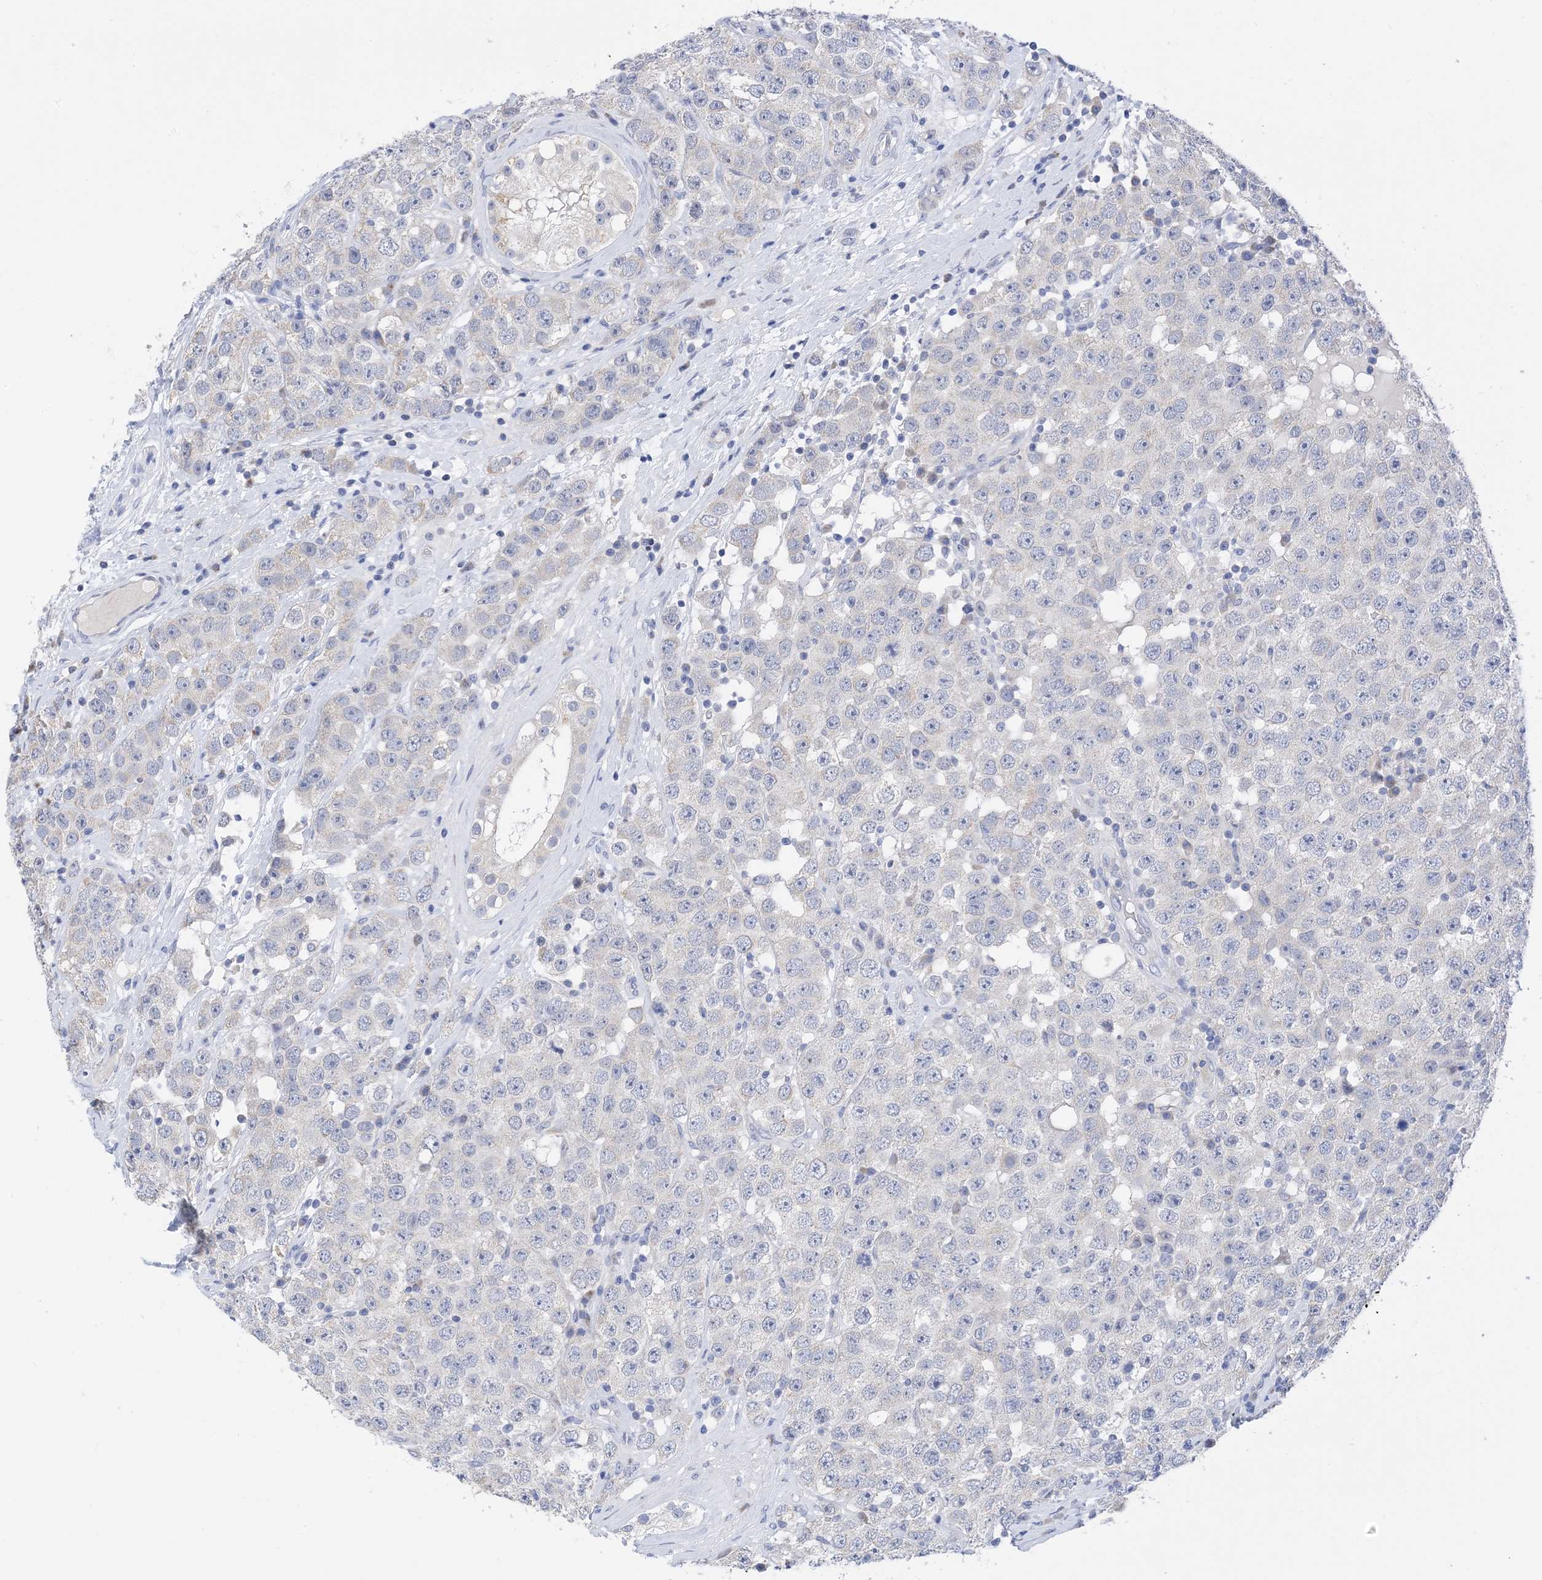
{"staining": {"intensity": "negative", "quantity": "none", "location": "none"}, "tissue": "testis cancer", "cell_type": "Tumor cells", "image_type": "cancer", "snomed": [{"axis": "morphology", "description": "Seminoma, NOS"}, {"axis": "topography", "description": "Testis"}], "caption": "Immunohistochemistry (IHC) micrograph of human testis cancer stained for a protein (brown), which demonstrates no staining in tumor cells. (DAB (3,3'-diaminobenzidine) IHC with hematoxylin counter stain).", "gene": "PLK4", "patient": {"sex": "male", "age": 28}}